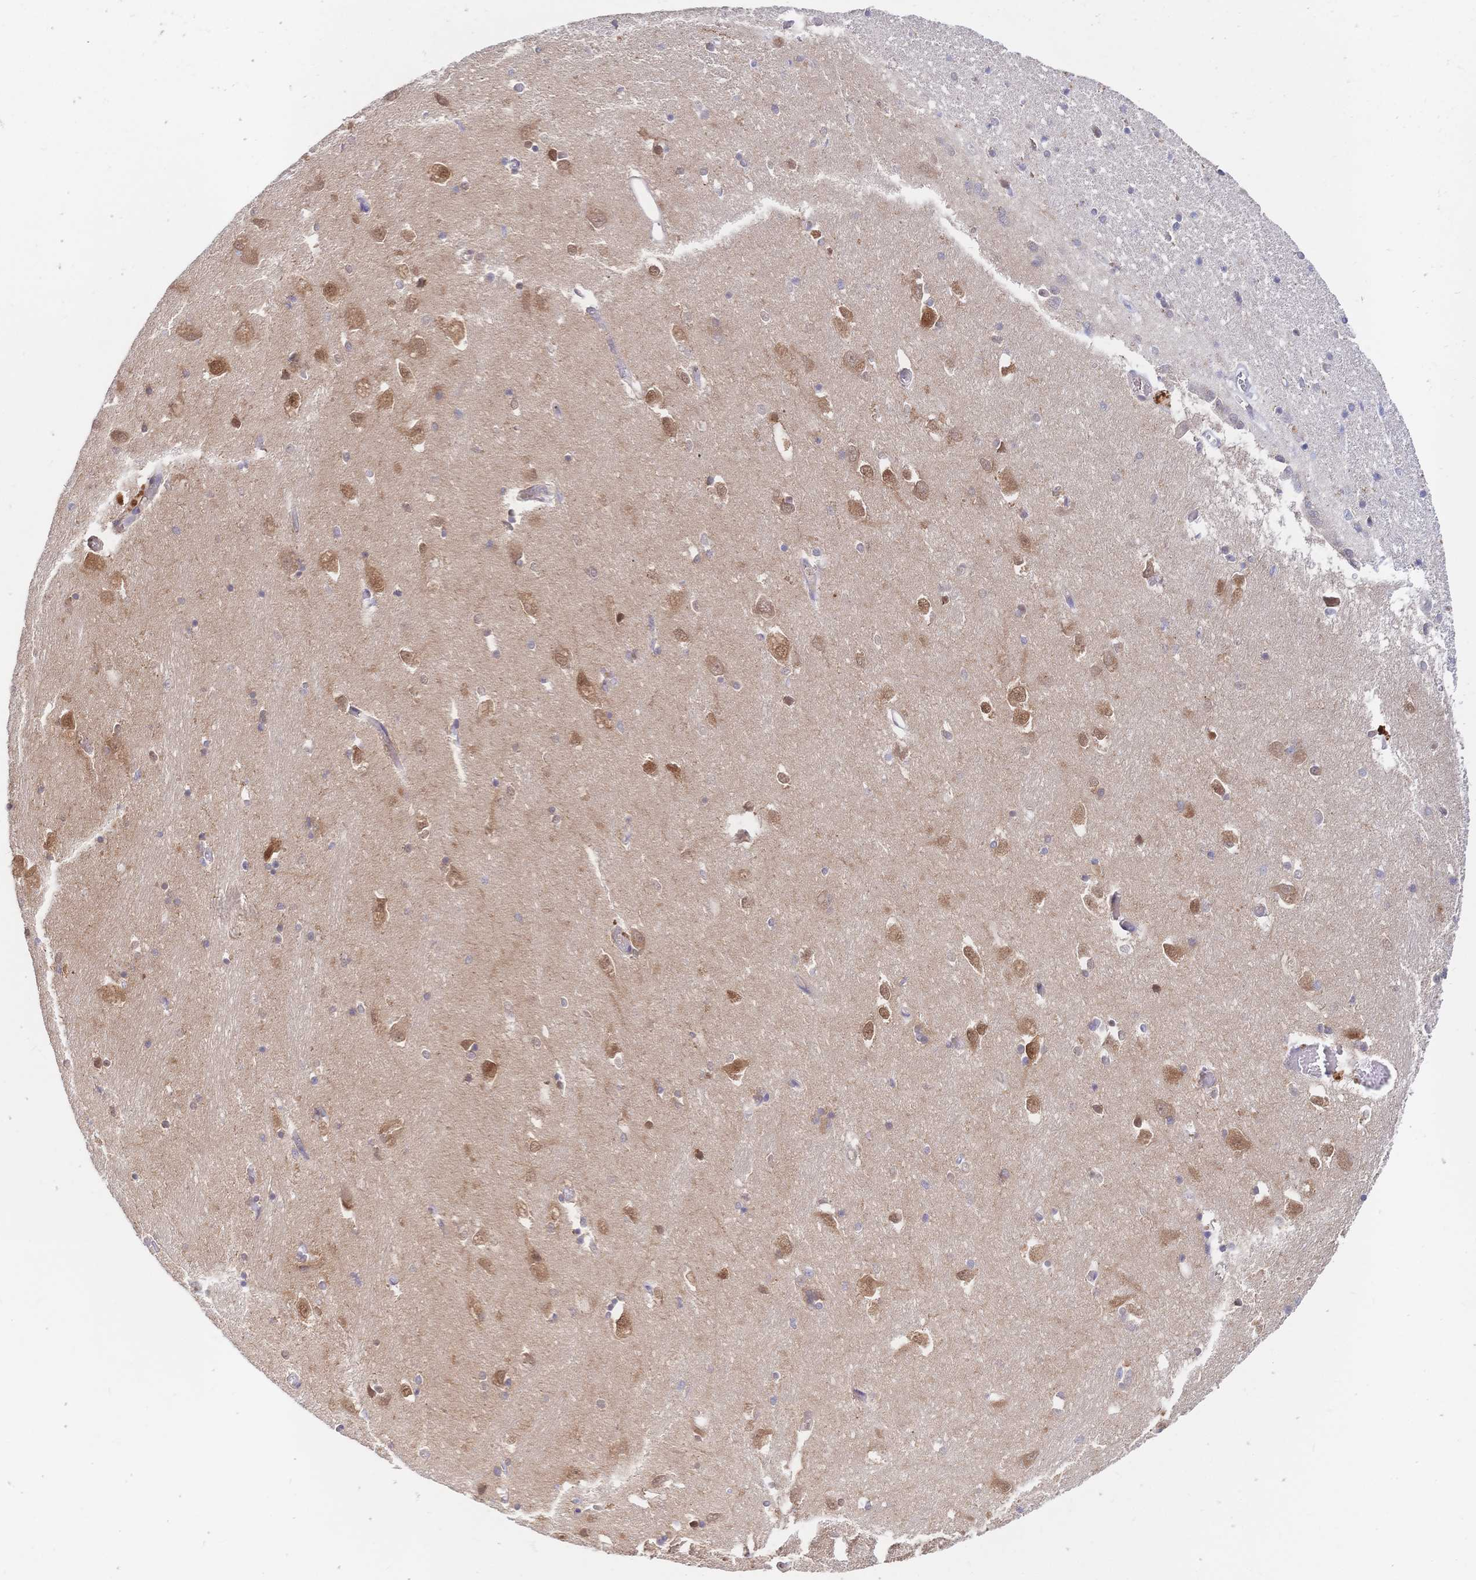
{"staining": {"intensity": "moderate", "quantity": "<25%", "location": "cytoplasmic/membranous,nuclear"}, "tissue": "caudate", "cell_type": "Glial cells", "image_type": "normal", "snomed": [{"axis": "morphology", "description": "Normal tissue, NOS"}, {"axis": "topography", "description": "Lateral ventricle wall"}, {"axis": "topography", "description": "Hippocampus"}], "caption": "Immunohistochemistry (IHC) photomicrograph of benign caudate: human caudate stained using immunohistochemistry (IHC) demonstrates low levels of moderate protein expression localized specifically in the cytoplasmic/membranous,nuclear of glial cells, appearing as a cytoplasmic/membranous,nuclear brown color.", "gene": "LMO4", "patient": {"sex": "female", "age": 63}}